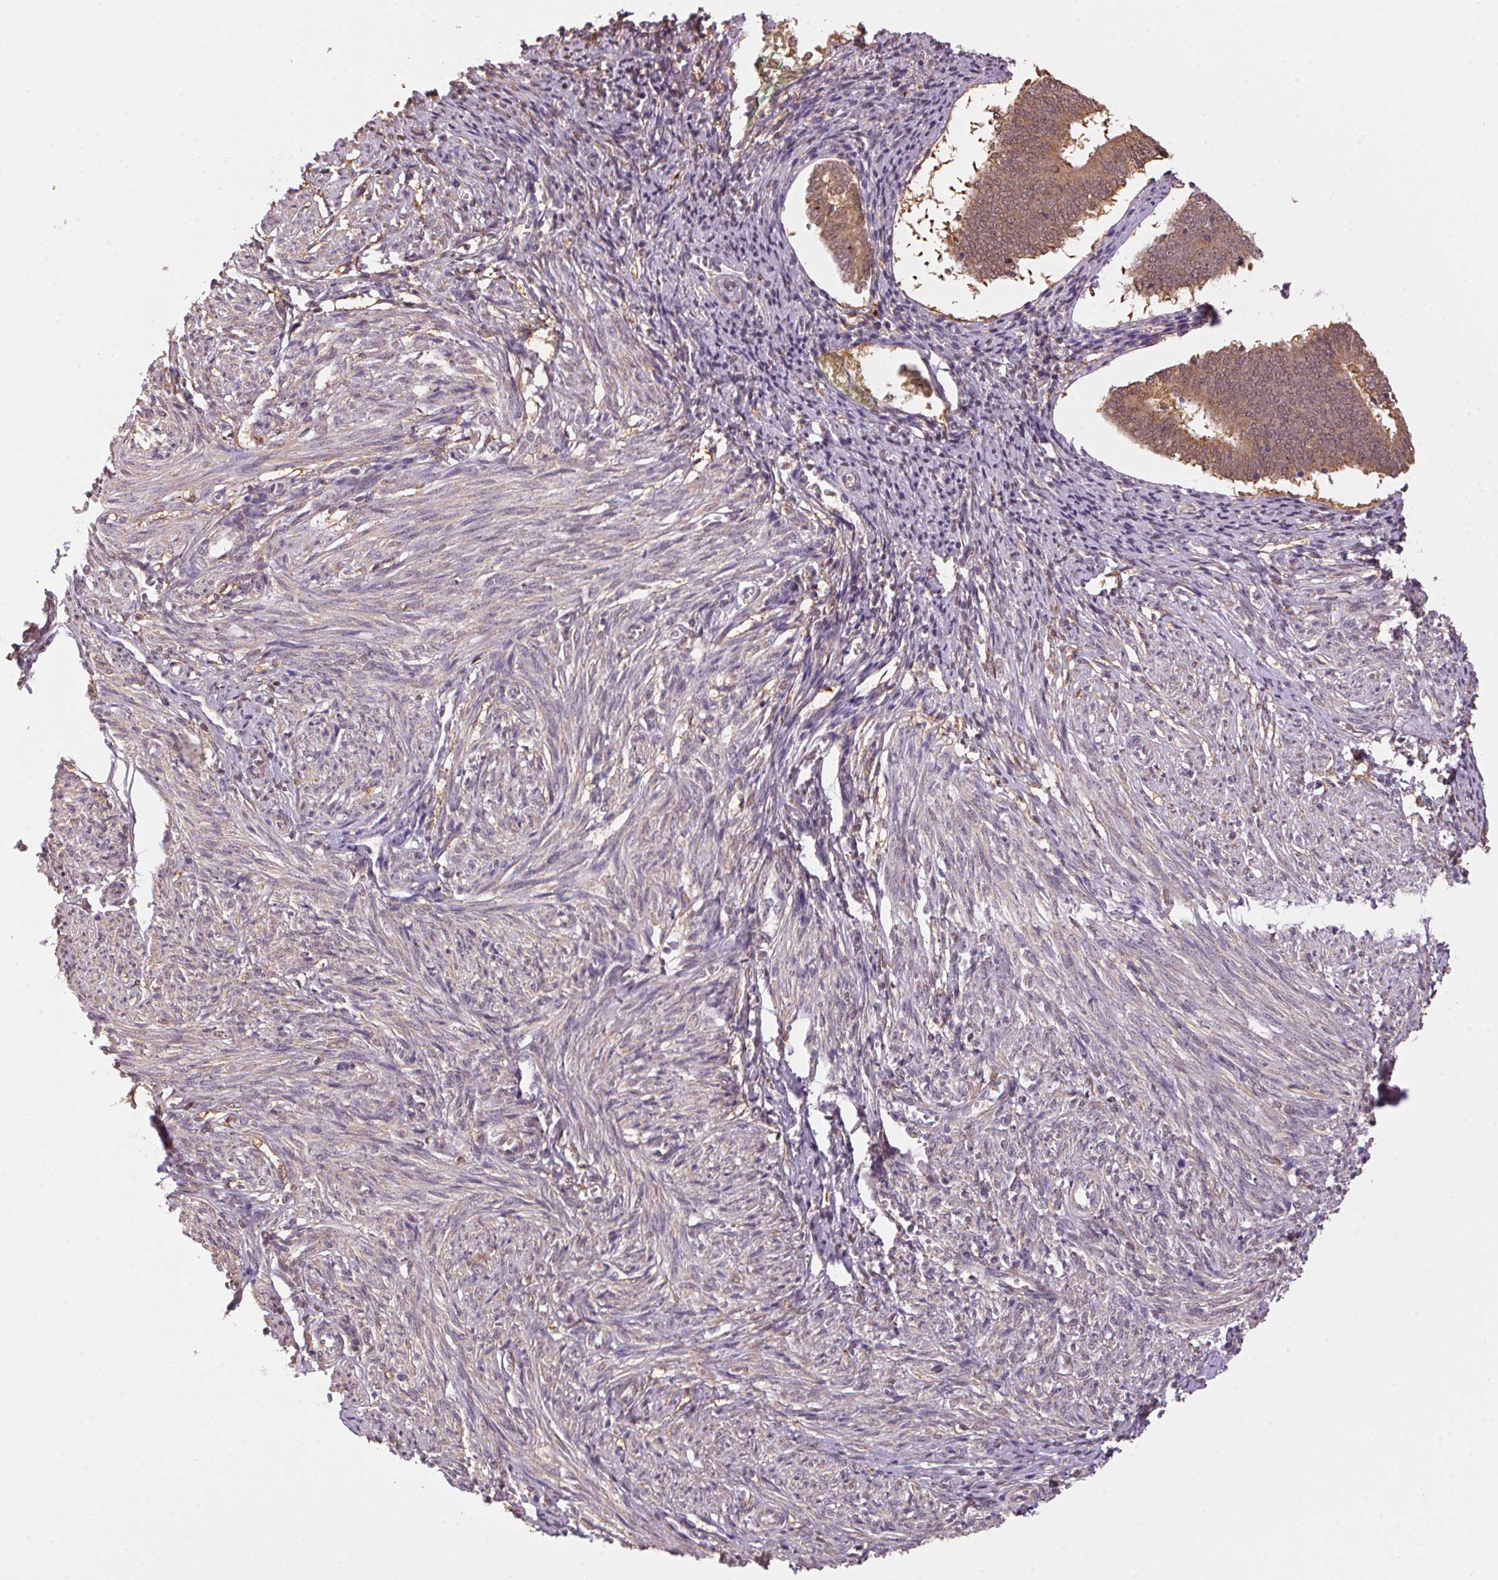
{"staining": {"intensity": "weak", "quantity": "25%-75%", "location": "cytoplasmic/membranous"}, "tissue": "endometrium", "cell_type": "Cells in endometrial stroma", "image_type": "normal", "snomed": [{"axis": "morphology", "description": "Normal tissue, NOS"}, {"axis": "topography", "description": "Endometrium"}], "caption": "Approximately 25%-75% of cells in endometrial stroma in unremarkable human endometrium reveal weak cytoplasmic/membranous protein expression as visualized by brown immunohistochemical staining.", "gene": "ADH5", "patient": {"sex": "female", "age": 50}}